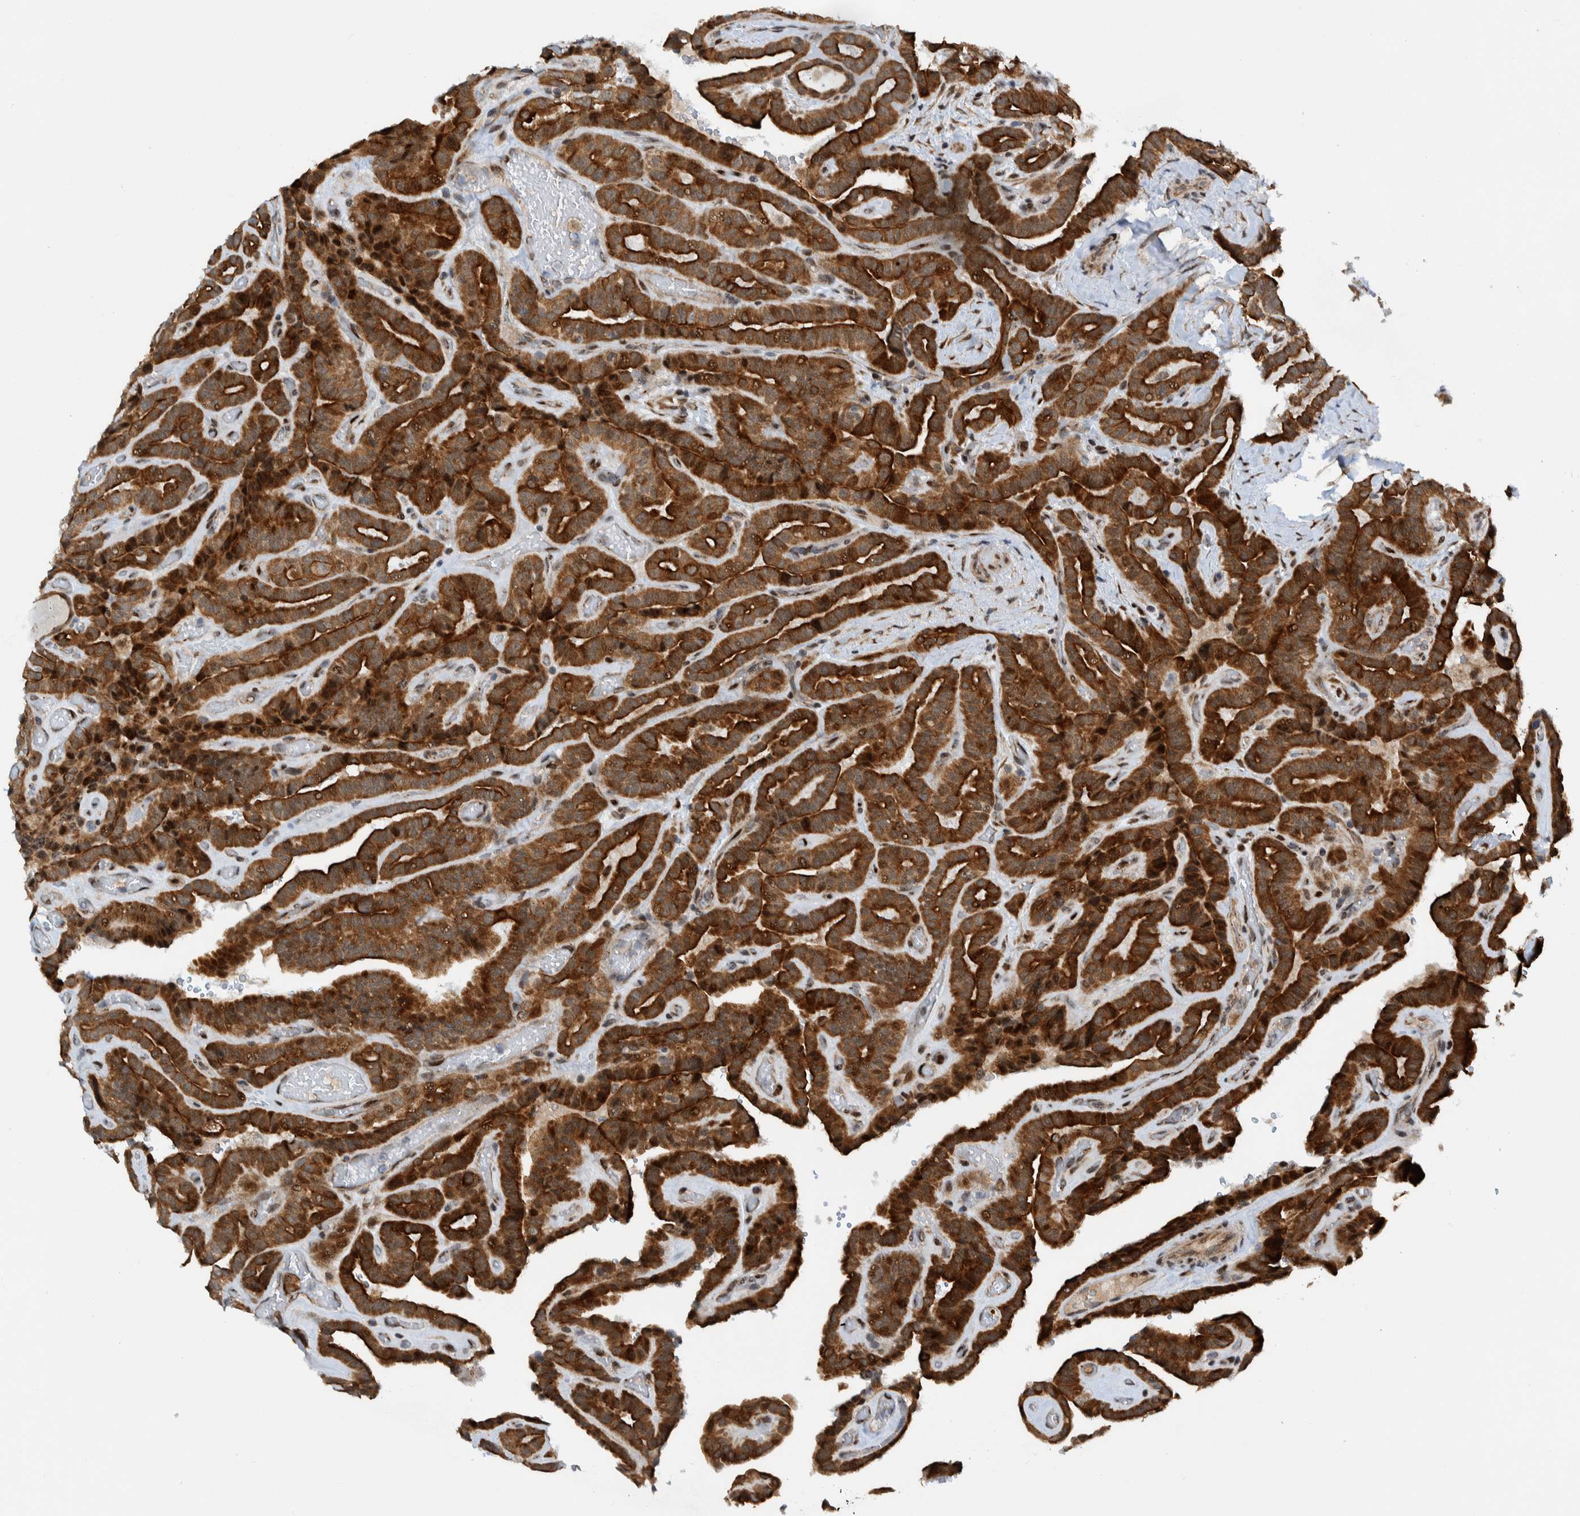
{"staining": {"intensity": "strong", "quantity": ">75%", "location": "cytoplasmic/membranous"}, "tissue": "thyroid cancer", "cell_type": "Tumor cells", "image_type": "cancer", "snomed": [{"axis": "morphology", "description": "Papillary adenocarcinoma, NOS"}, {"axis": "topography", "description": "Thyroid gland"}], "caption": "Protein analysis of thyroid papillary adenocarcinoma tissue demonstrates strong cytoplasmic/membranous positivity in about >75% of tumor cells. The protein is shown in brown color, while the nuclei are stained blue.", "gene": "CCDC57", "patient": {"sex": "male", "age": 77}}